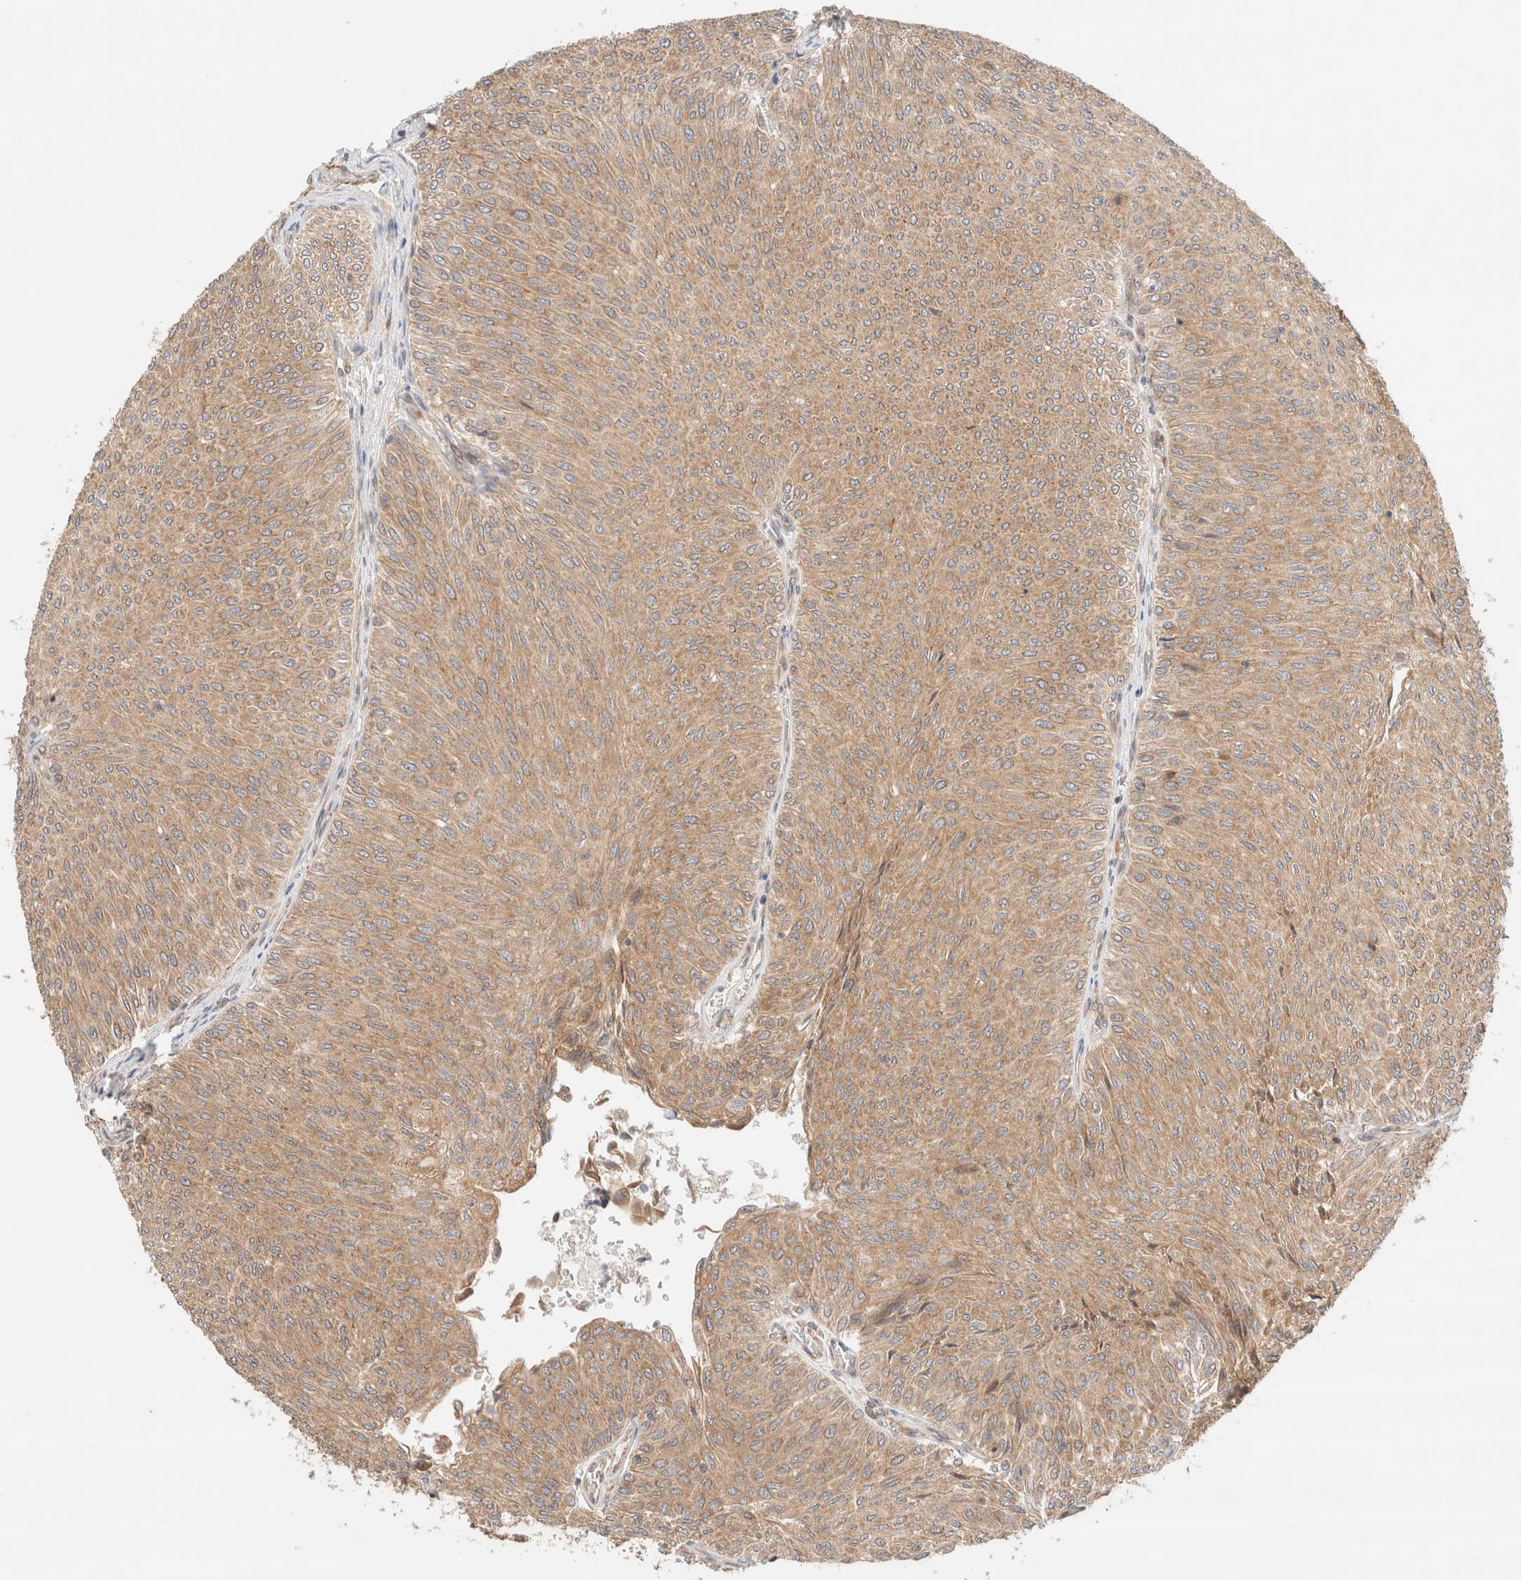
{"staining": {"intensity": "moderate", "quantity": ">75%", "location": "cytoplasmic/membranous"}, "tissue": "urothelial cancer", "cell_type": "Tumor cells", "image_type": "cancer", "snomed": [{"axis": "morphology", "description": "Urothelial carcinoma, Low grade"}, {"axis": "topography", "description": "Urinary bladder"}], "caption": "A high-resolution micrograph shows immunohistochemistry staining of urothelial carcinoma (low-grade), which reveals moderate cytoplasmic/membranous positivity in approximately >75% of tumor cells.", "gene": "RRP15", "patient": {"sex": "male", "age": 78}}